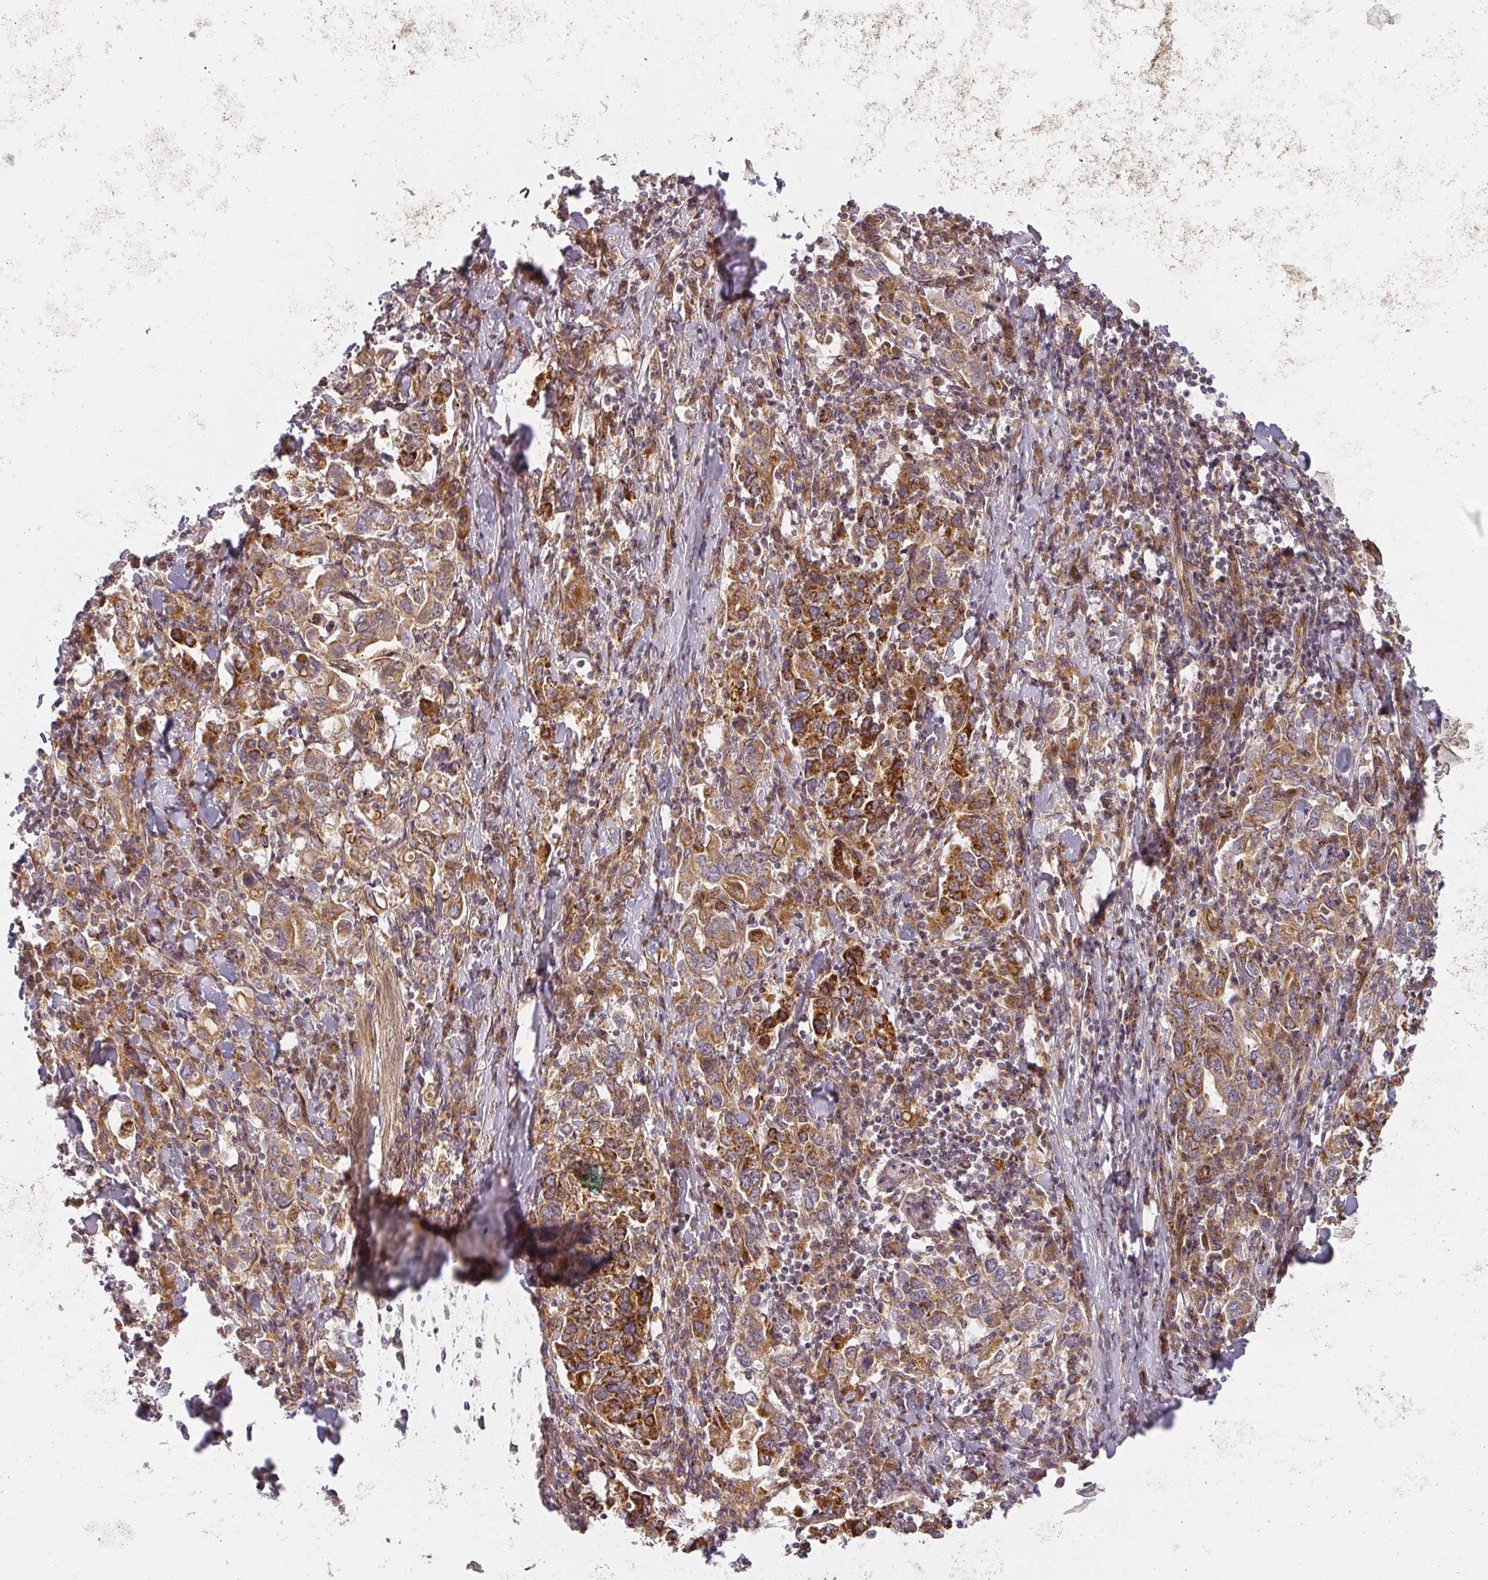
{"staining": {"intensity": "moderate", "quantity": ">75%", "location": "cytoplasmic/membranous"}, "tissue": "stomach cancer", "cell_type": "Tumor cells", "image_type": "cancer", "snomed": [{"axis": "morphology", "description": "Adenocarcinoma, NOS"}, {"axis": "topography", "description": "Stomach, upper"}], "caption": "This is a photomicrograph of IHC staining of stomach cancer, which shows moderate expression in the cytoplasmic/membranous of tumor cells.", "gene": "CNOT1", "patient": {"sex": "male", "age": 62}}